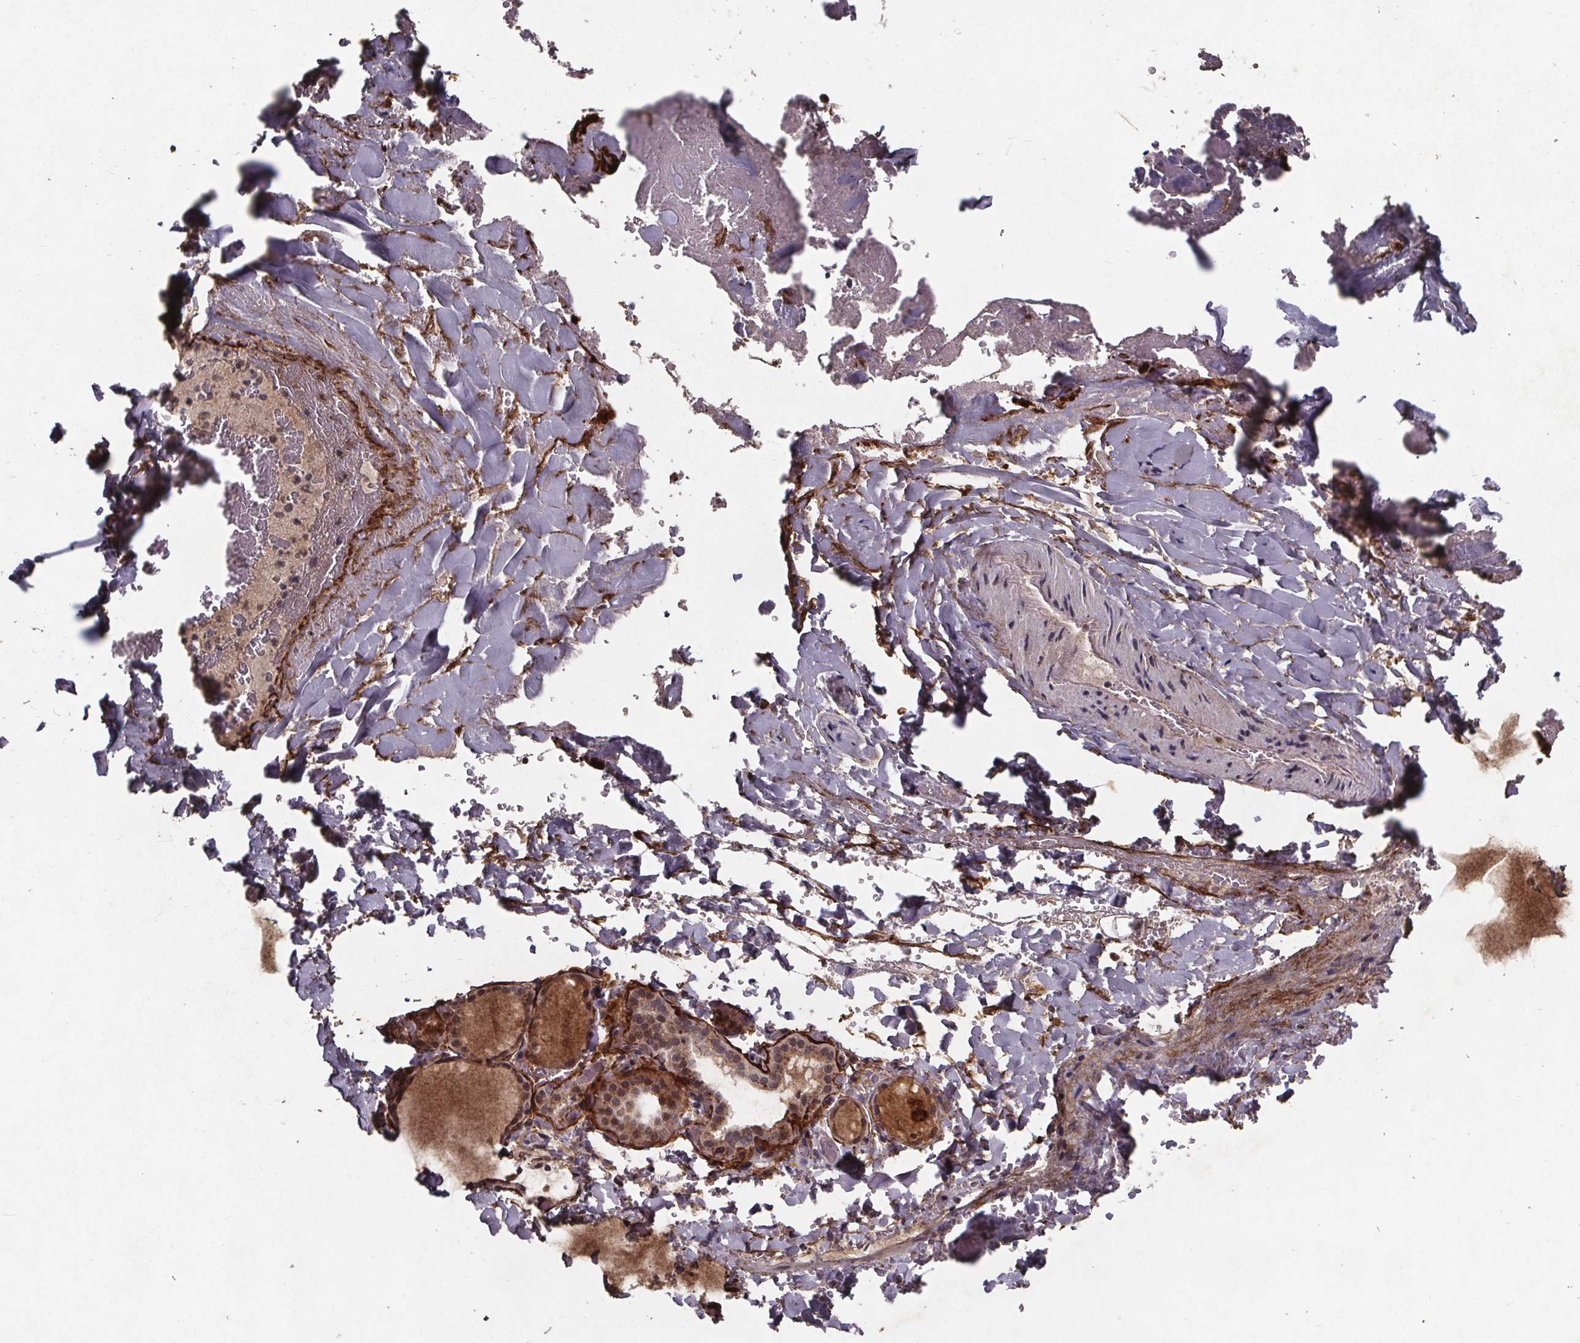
{"staining": {"intensity": "moderate", "quantity": "25%-75%", "location": "cytoplasmic/membranous,nuclear"}, "tissue": "thyroid gland", "cell_type": "Glandular cells", "image_type": "normal", "snomed": [{"axis": "morphology", "description": "Normal tissue, NOS"}, {"axis": "topography", "description": "Thyroid gland"}], "caption": "Protein expression analysis of benign human thyroid gland reveals moderate cytoplasmic/membranous,nuclear positivity in about 25%-75% of glandular cells.", "gene": "GPX3", "patient": {"sex": "female", "age": 22}}